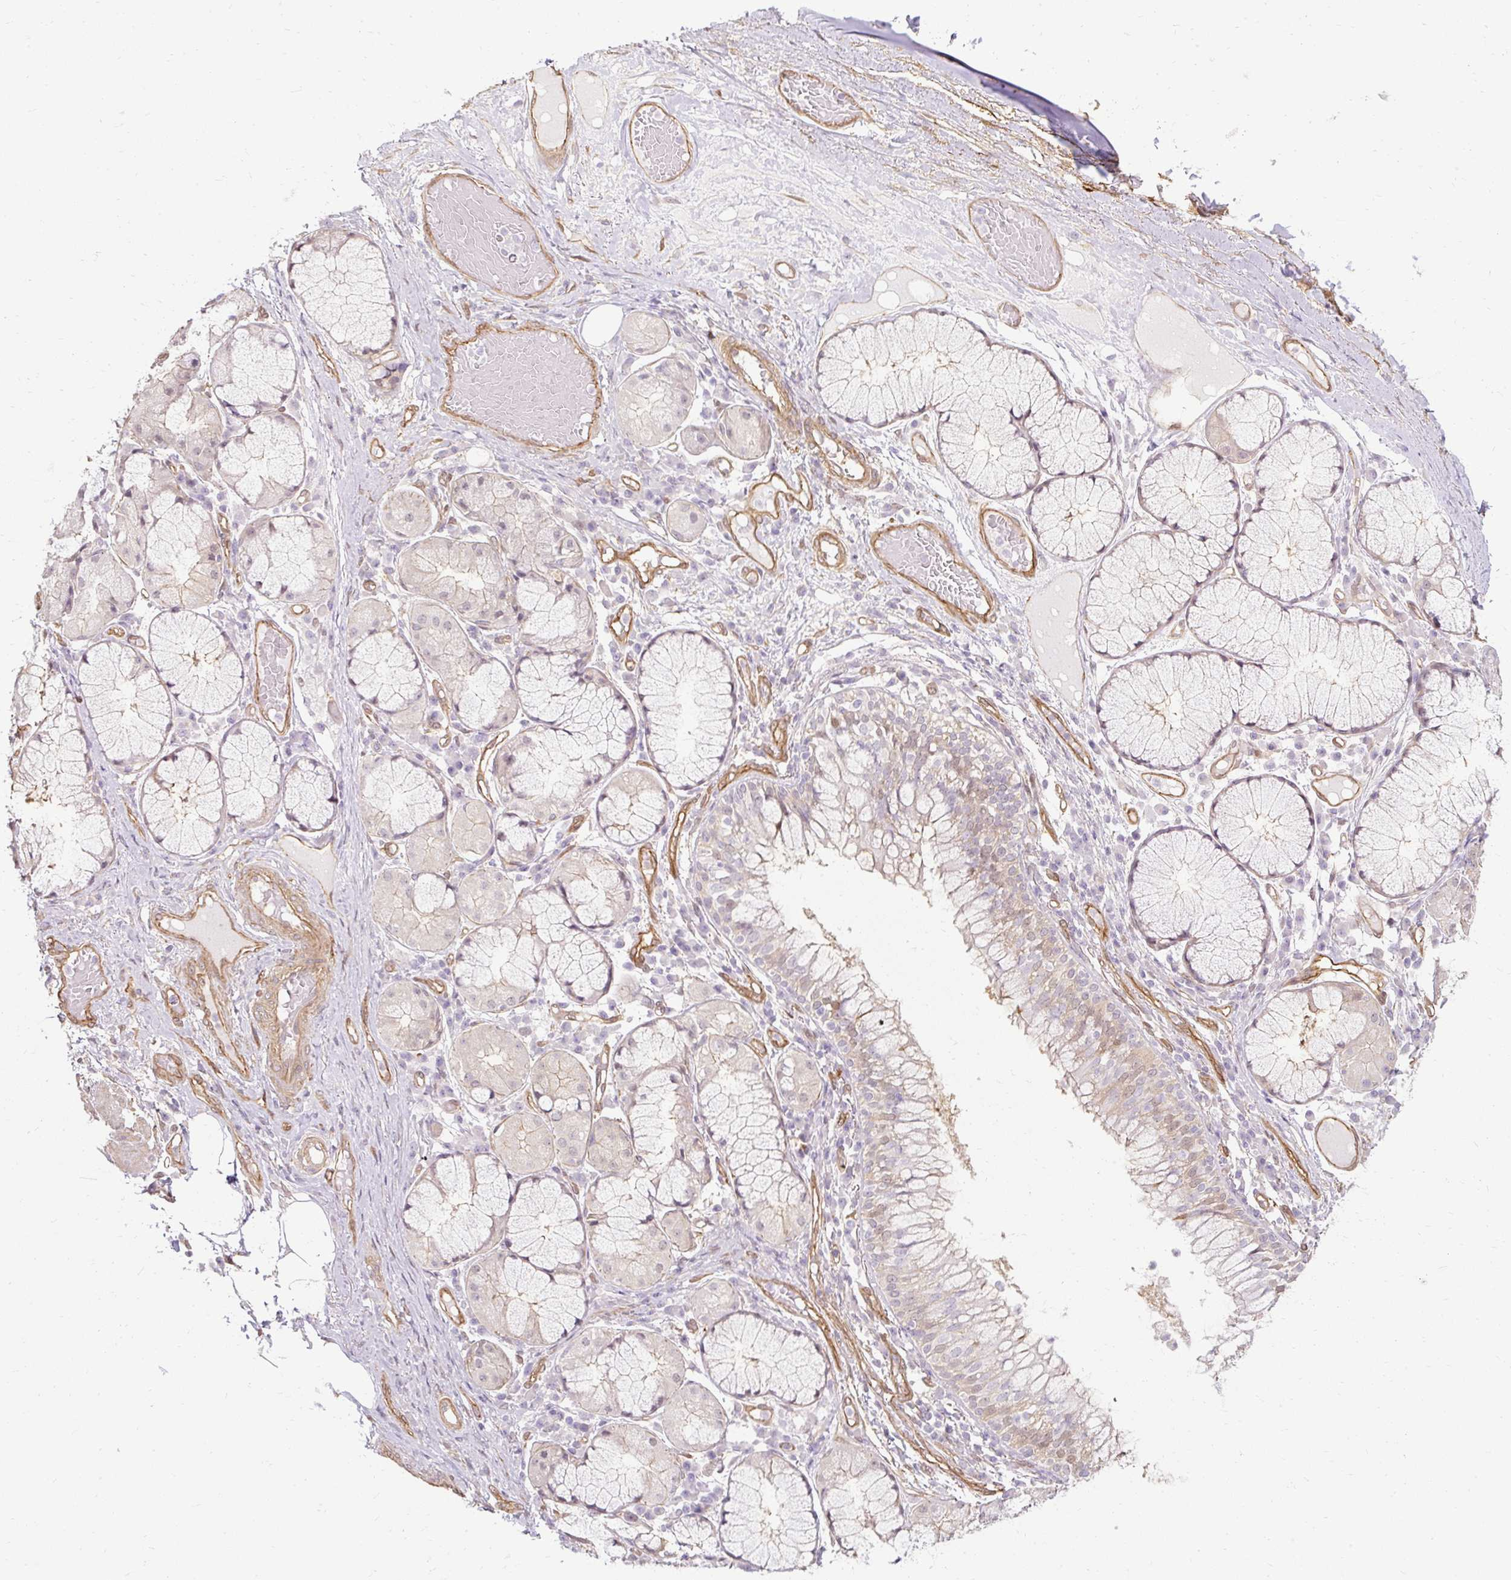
{"staining": {"intensity": "moderate", "quantity": ">75%", "location": "cytoplasmic/membranous"}, "tissue": "soft tissue", "cell_type": "Fibroblasts", "image_type": "normal", "snomed": [{"axis": "morphology", "description": "Normal tissue, NOS"}, {"axis": "topography", "description": "Cartilage tissue"}, {"axis": "topography", "description": "Bronchus"}], "caption": "Brown immunohistochemical staining in benign soft tissue demonstrates moderate cytoplasmic/membranous staining in approximately >75% of fibroblasts.", "gene": "CNN3", "patient": {"sex": "male", "age": 56}}